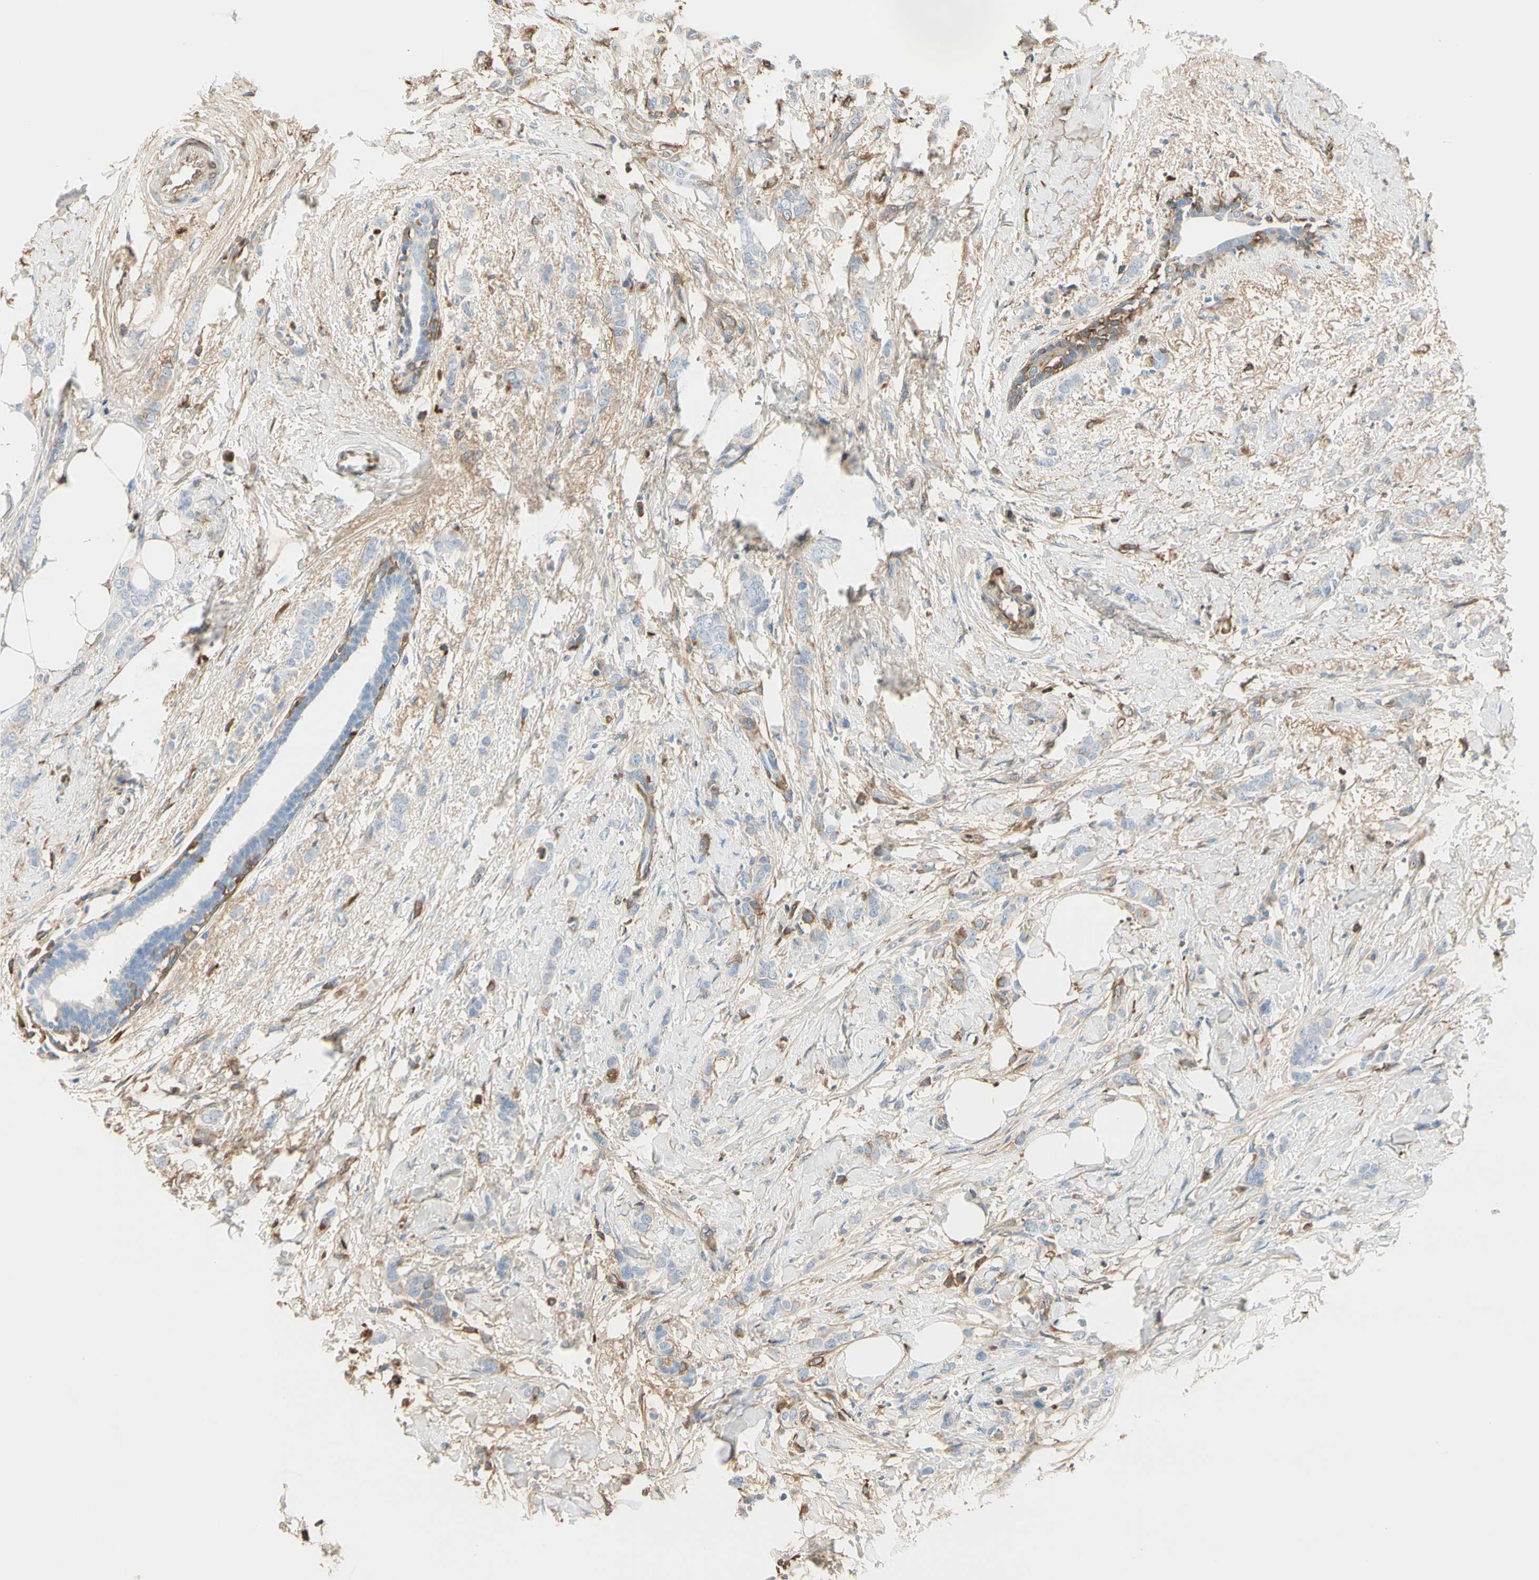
{"staining": {"intensity": "weak", "quantity": "<25%", "location": "cytoplasmic/membranous"}, "tissue": "breast cancer", "cell_type": "Tumor cells", "image_type": "cancer", "snomed": [{"axis": "morphology", "description": "Lobular carcinoma, in situ"}, {"axis": "morphology", "description": "Lobular carcinoma"}, {"axis": "topography", "description": "Breast"}], "caption": "Tumor cells show no significant protein positivity in breast cancer (lobular carcinoma).", "gene": "LAMB3", "patient": {"sex": "female", "age": 41}}